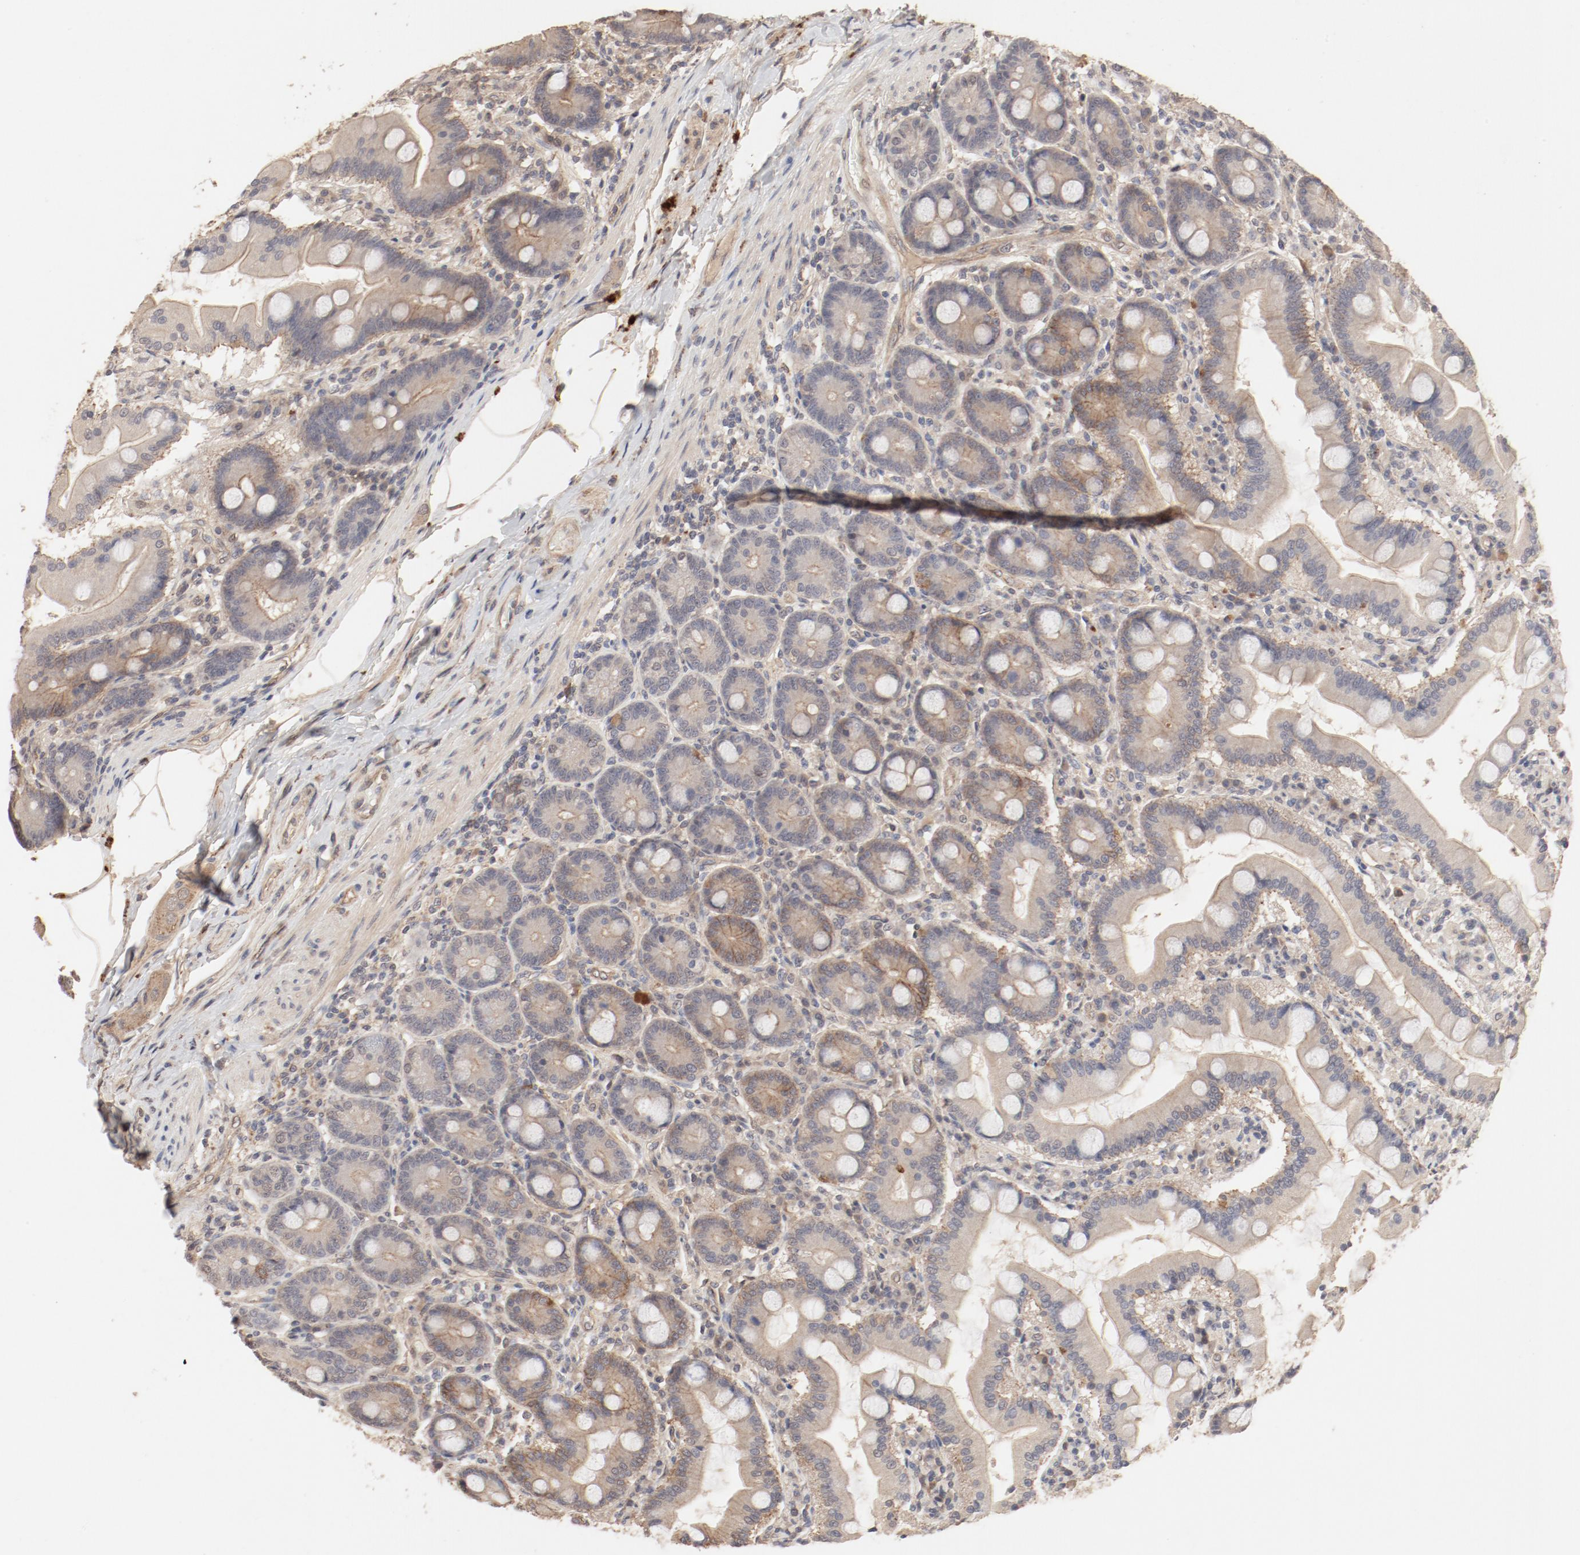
{"staining": {"intensity": "moderate", "quantity": ">75%", "location": "cytoplasmic/membranous,nuclear"}, "tissue": "duodenum", "cell_type": "Glandular cells", "image_type": "normal", "snomed": [{"axis": "morphology", "description": "Normal tissue, NOS"}, {"axis": "topography", "description": "Duodenum"}], "caption": "About >75% of glandular cells in normal human duodenum display moderate cytoplasmic/membranous,nuclear protein expression as visualized by brown immunohistochemical staining.", "gene": "IL3RA", "patient": {"sex": "female", "age": 64}}